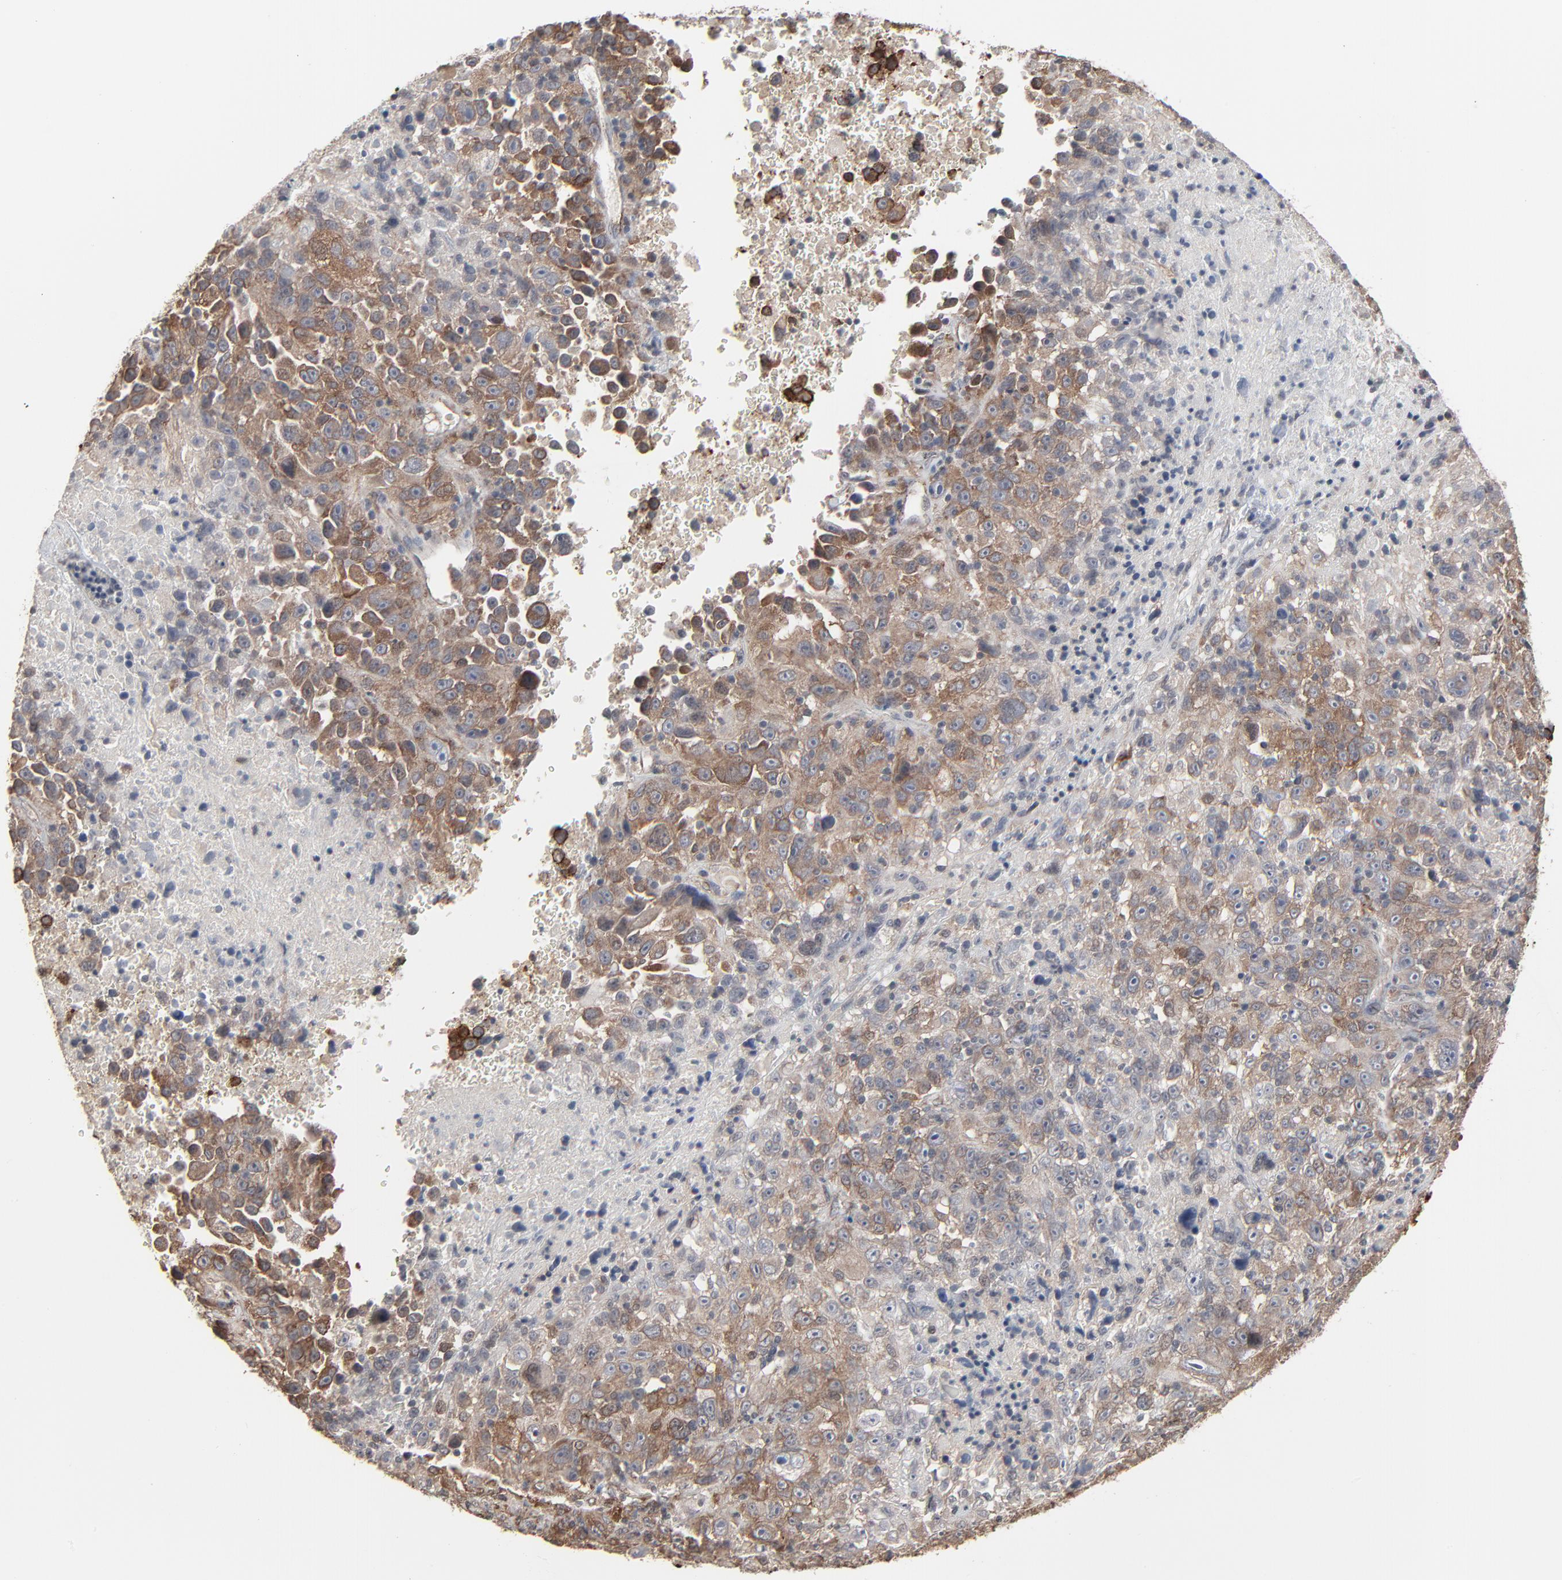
{"staining": {"intensity": "moderate", "quantity": "25%-75%", "location": "cytoplasmic/membranous"}, "tissue": "melanoma", "cell_type": "Tumor cells", "image_type": "cancer", "snomed": [{"axis": "morphology", "description": "Malignant melanoma, Metastatic site"}, {"axis": "topography", "description": "Cerebral cortex"}], "caption": "Melanoma stained for a protein displays moderate cytoplasmic/membranous positivity in tumor cells. Immunohistochemistry stains the protein of interest in brown and the nuclei are stained blue.", "gene": "CTNND1", "patient": {"sex": "female", "age": 52}}